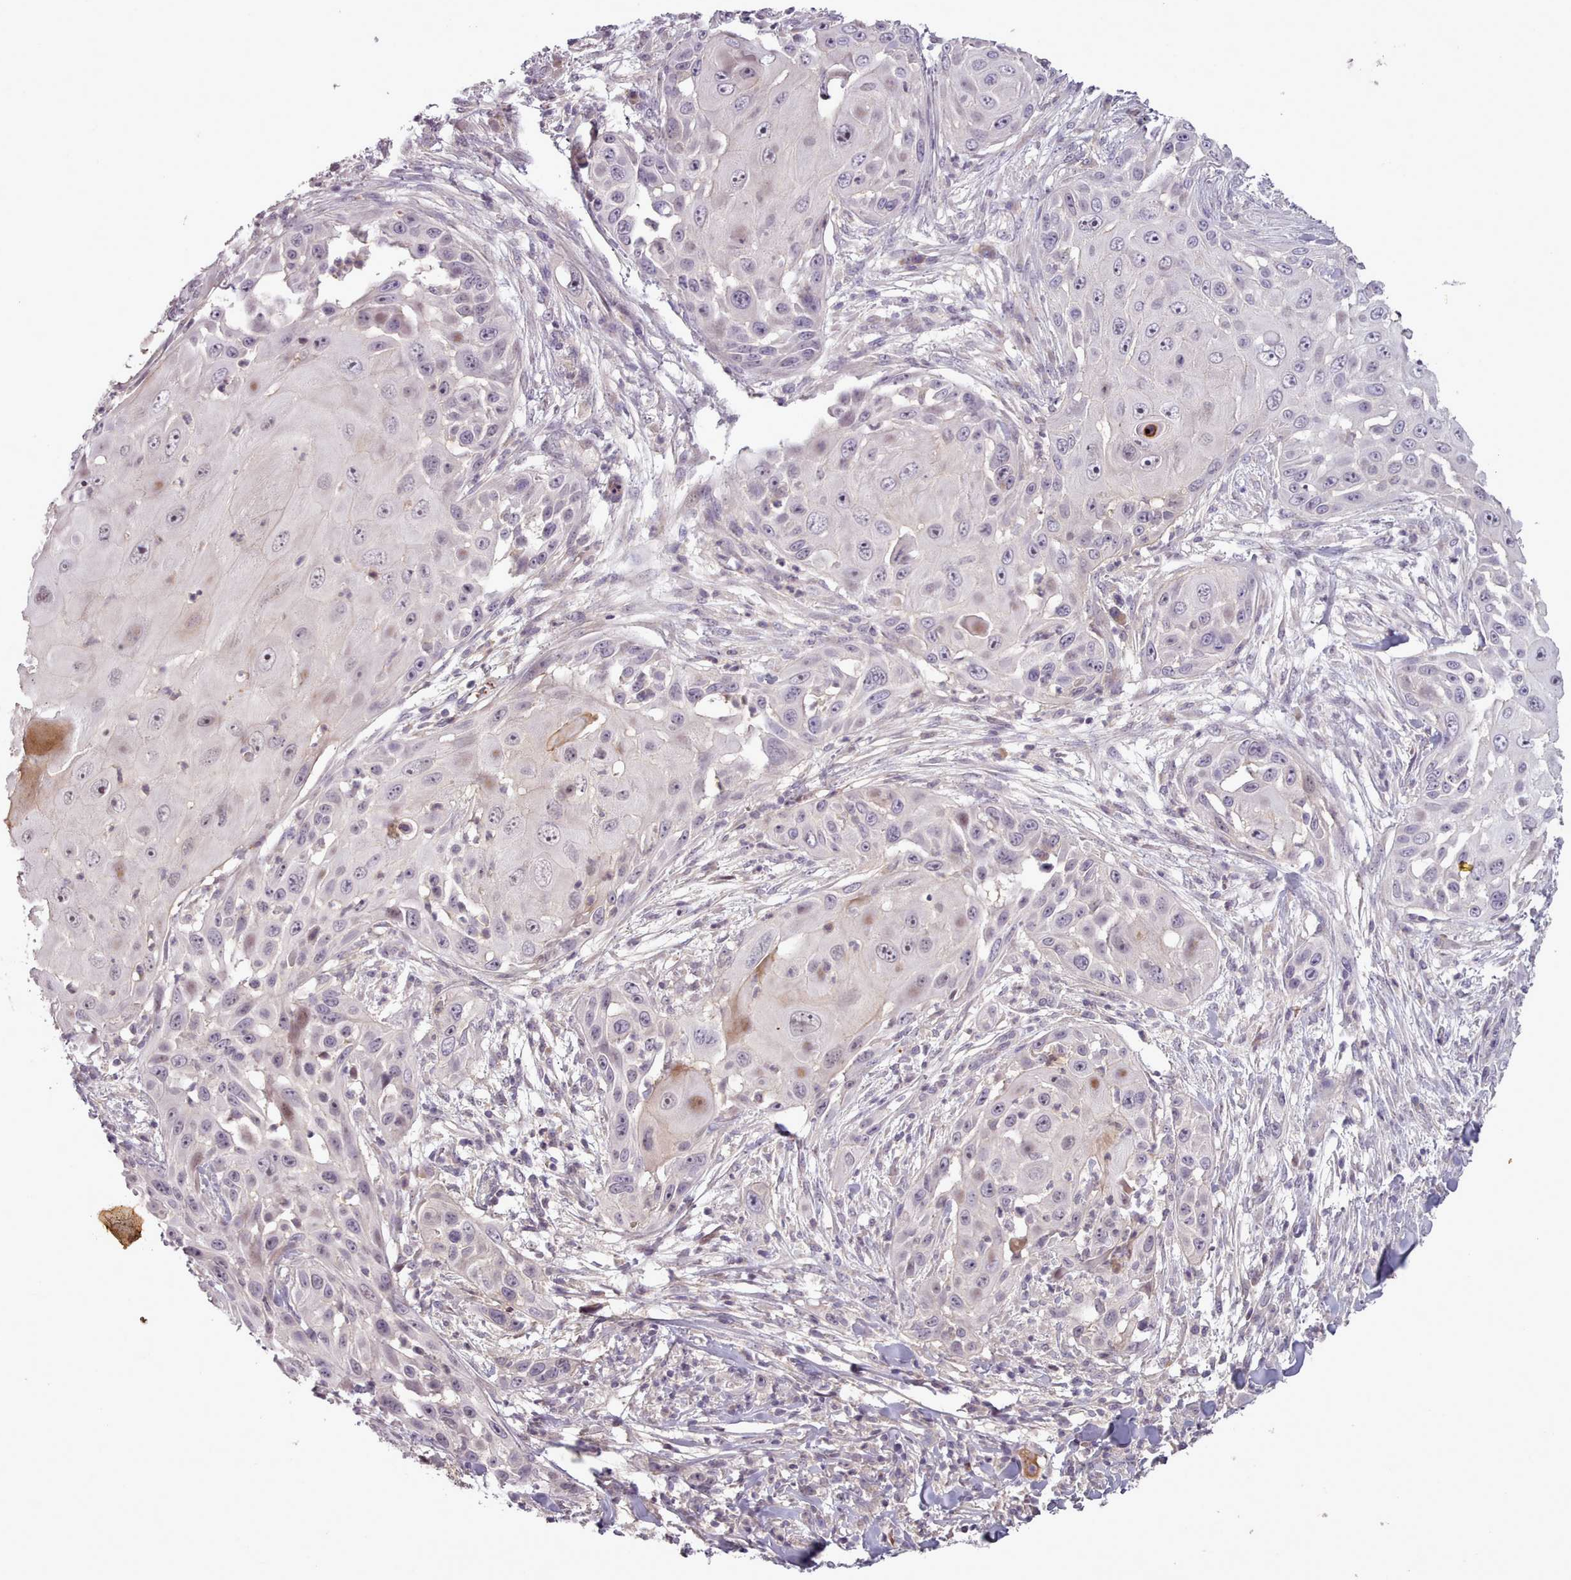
{"staining": {"intensity": "negative", "quantity": "none", "location": "none"}, "tissue": "skin cancer", "cell_type": "Tumor cells", "image_type": "cancer", "snomed": [{"axis": "morphology", "description": "Squamous cell carcinoma, NOS"}, {"axis": "topography", "description": "Skin"}], "caption": "DAB (3,3'-diaminobenzidine) immunohistochemical staining of skin cancer (squamous cell carcinoma) demonstrates no significant expression in tumor cells.", "gene": "LEFTY2", "patient": {"sex": "female", "age": 44}}